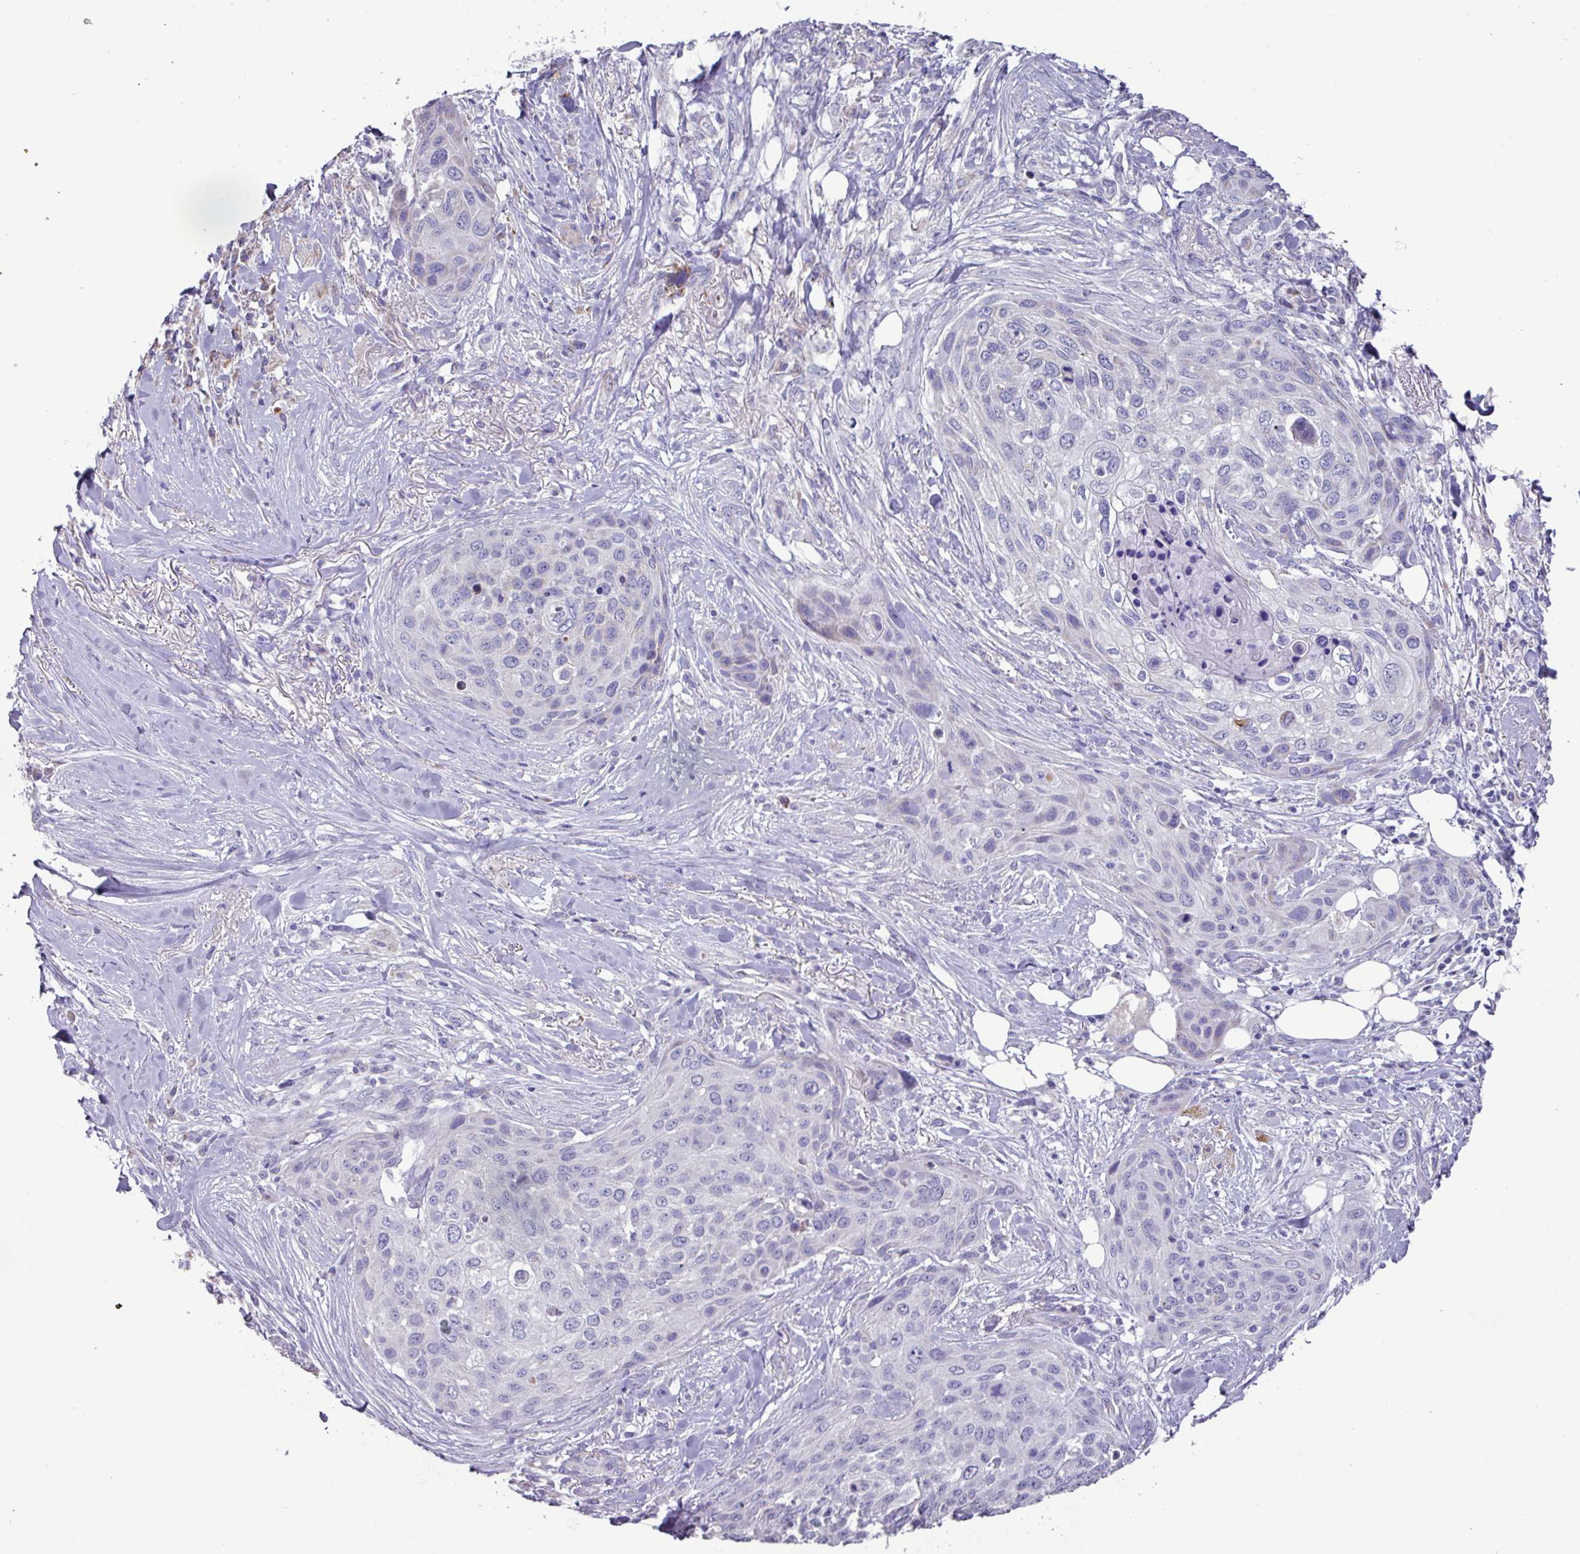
{"staining": {"intensity": "negative", "quantity": "none", "location": "none"}, "tissue": "skin cancer", "cell_type": "Tumor cells", "image_type": "cancer", "snomed": [{"axis": "morphology", "description": "Squamous cell carcinoma, NOS"}, {"axis": "topography", "description": "Skin"}], "caption": "Immunohistochemical staining of skin cancer exhibits no significant staining in tumor cells.", "gene": "MT-ND4", "patient": {"sex": "female", "age": 87}}